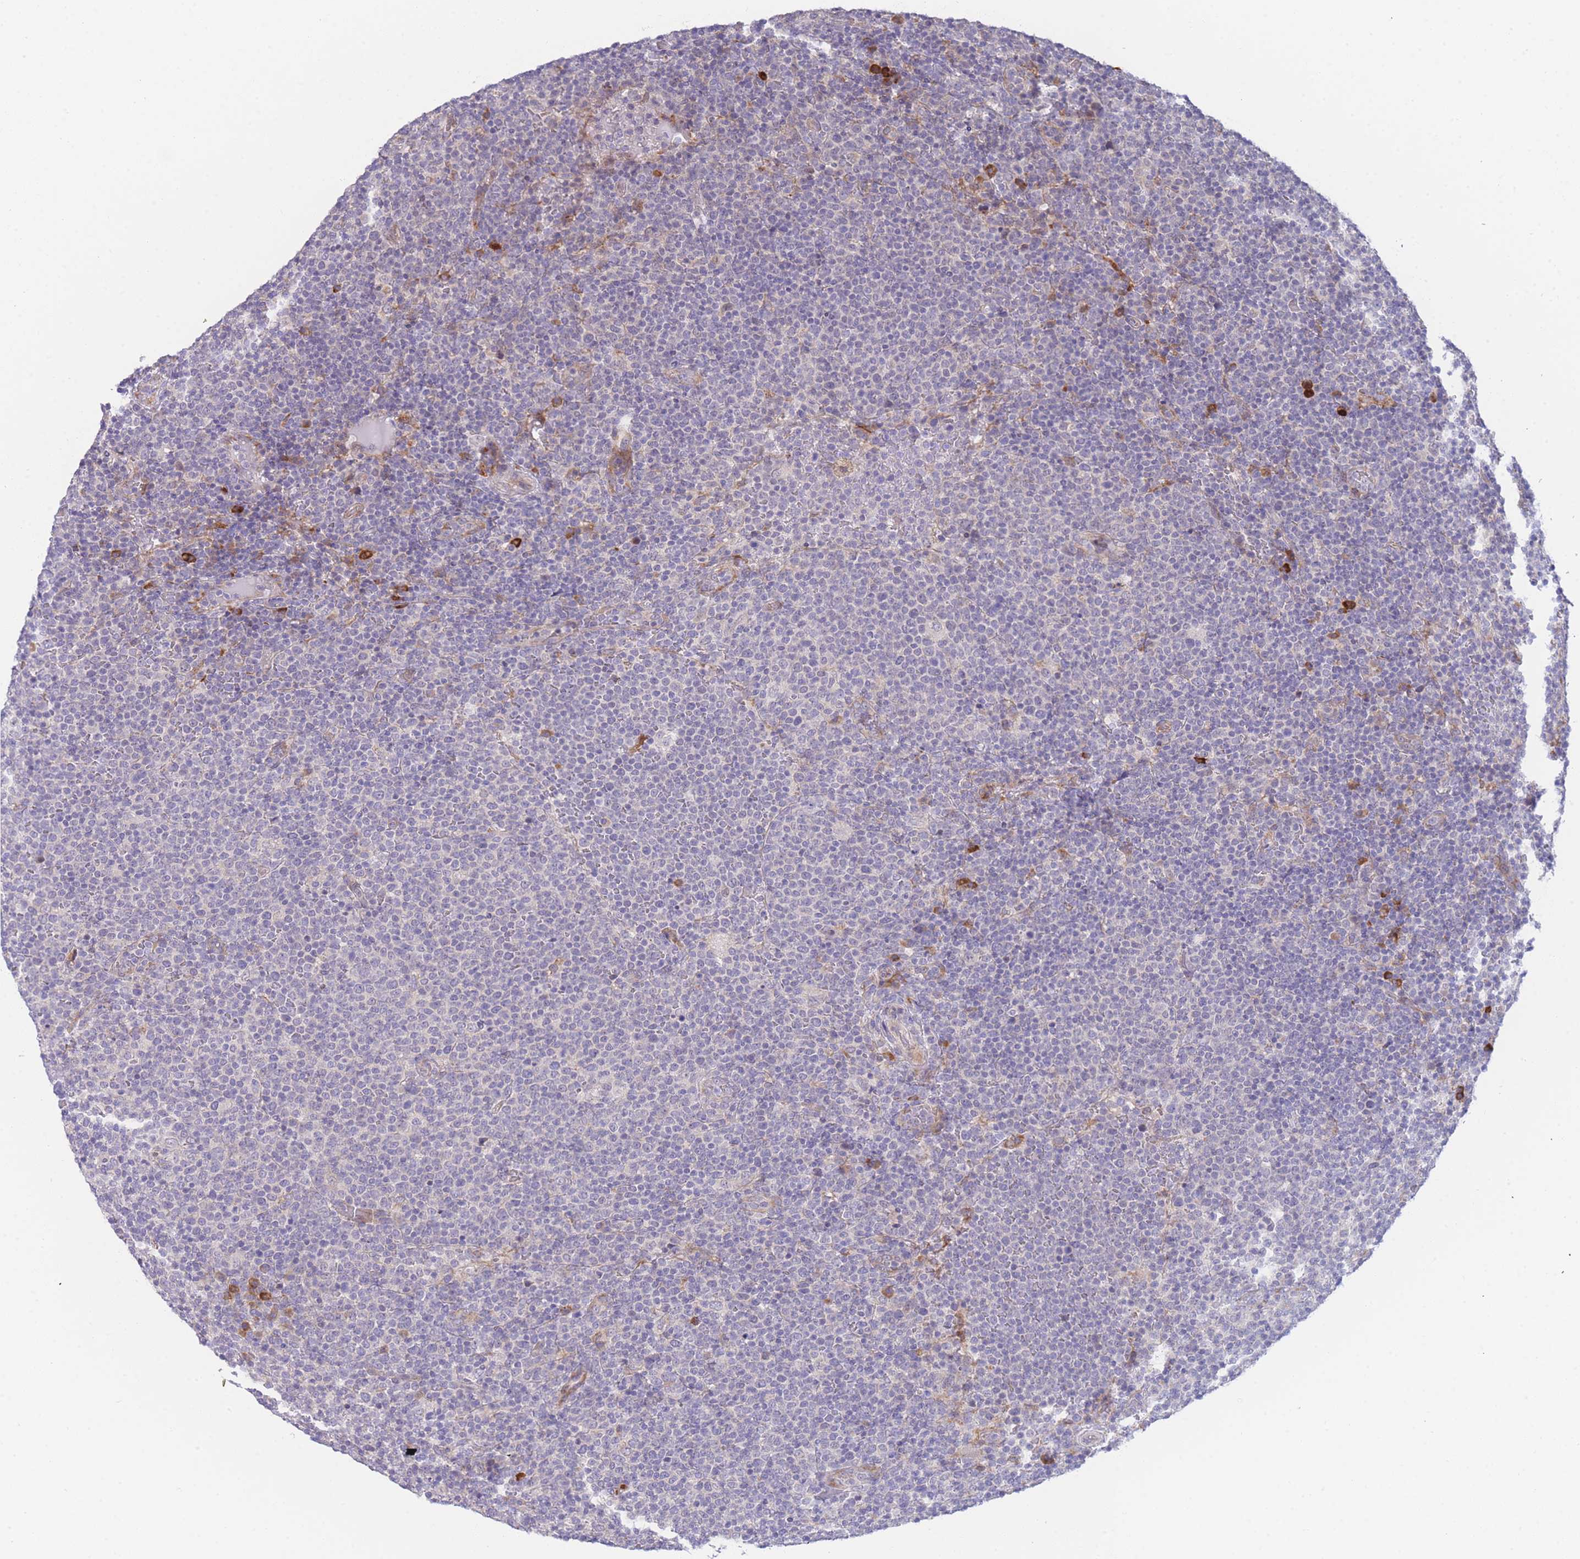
{"staining": {"intensity": "negative", "quantity": "none", "location": "none"}, "tissue": "lymphoma", "cell_type": "Tumor cells", "image_type": "cancer", "snomed": [{"axis": "morphology", "description": "Malignant lymphoma, non-Hodgkin's type, High grade"}, {"axis": "topography", "description": "Lymph node"}], "caption": "The micrograph demonstrates no significant staining in tumor cells of high-grade malignant lymphoma, non-Hodgkin's type.", "gene": "ZNF510", "patient": {"sex": "male", "age": 61}}